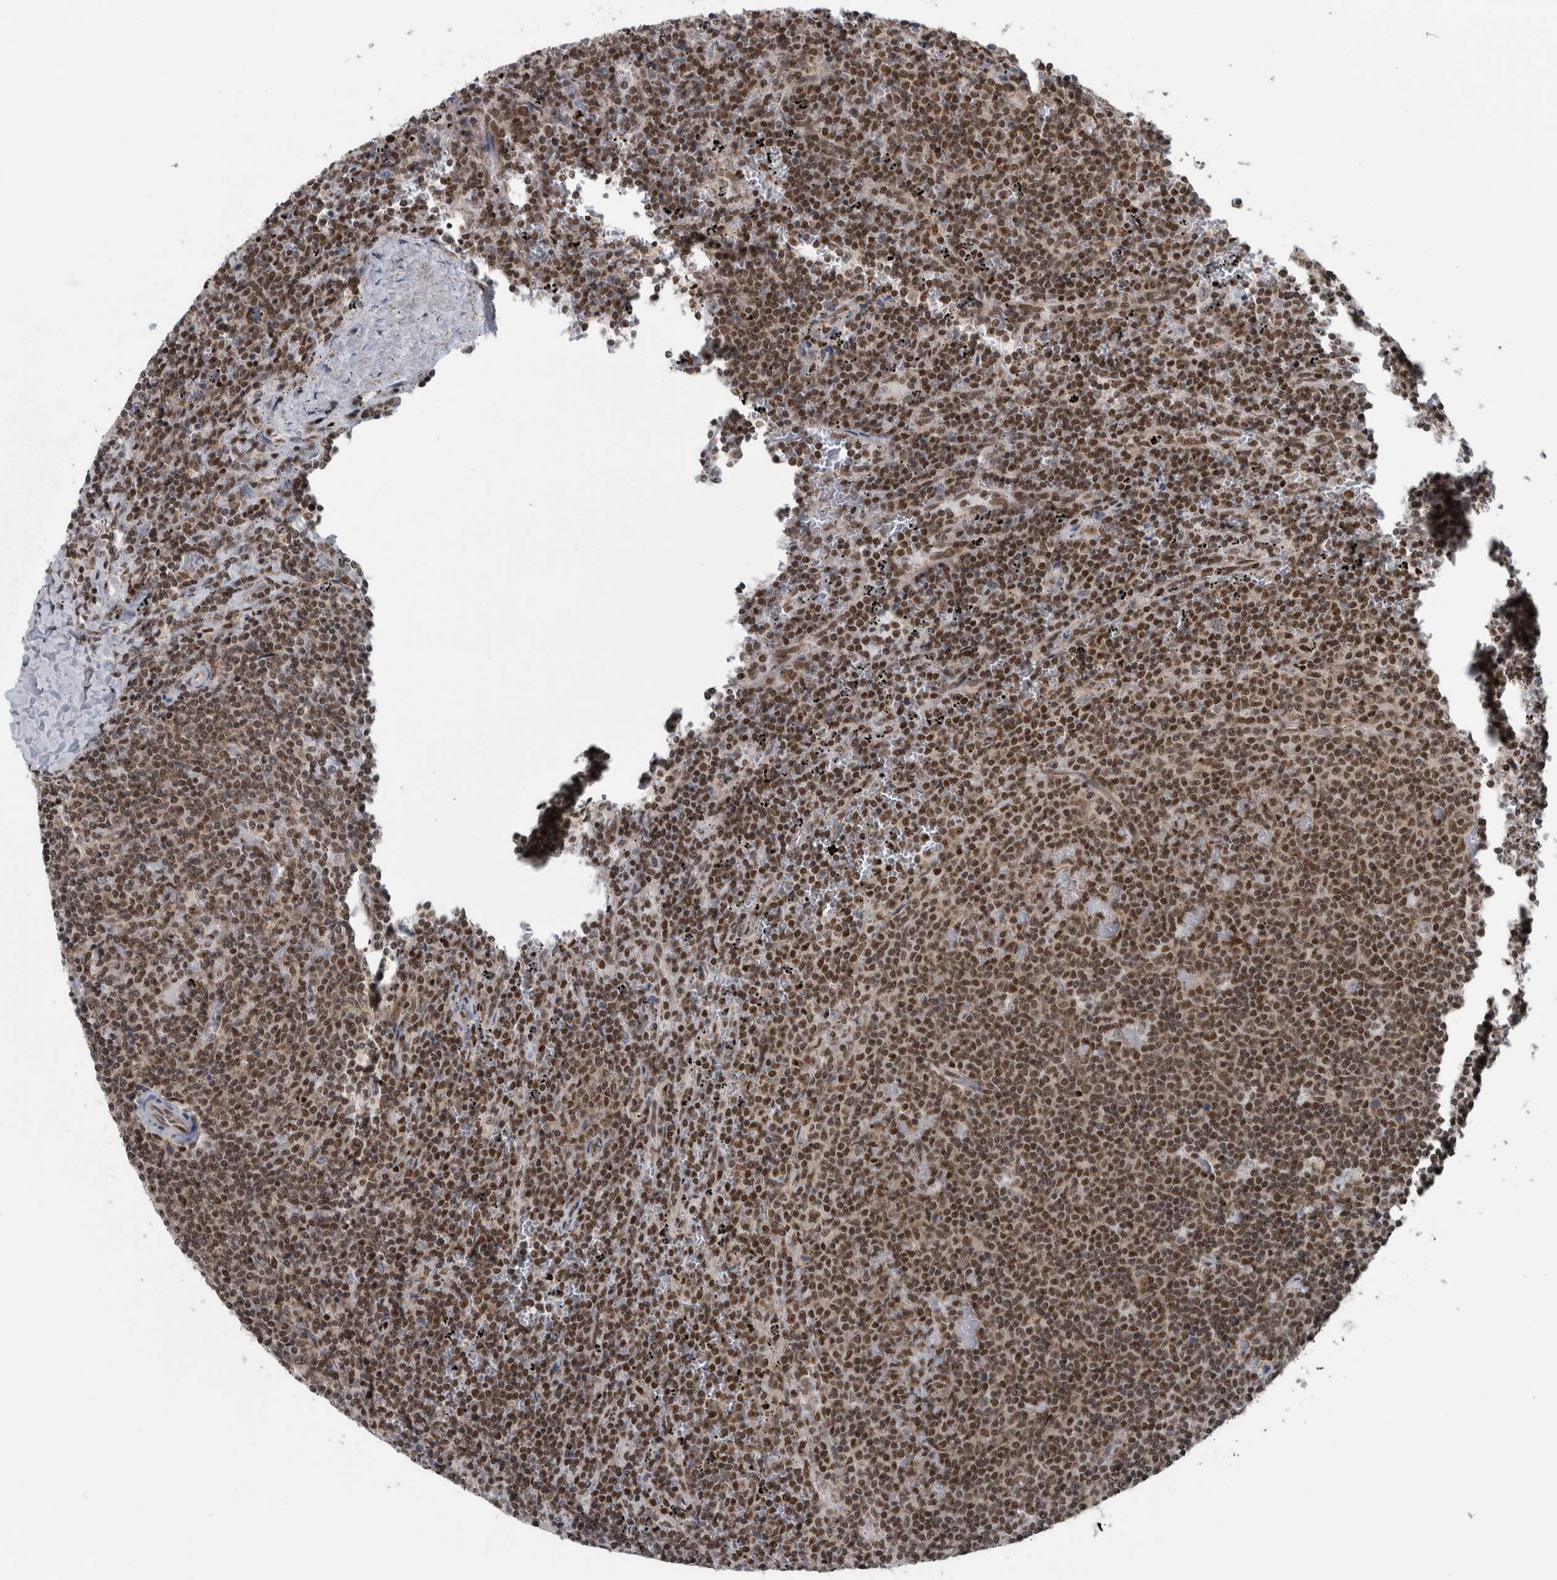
{"staining": {"intensity": "moderate", "quantity": ">75%", "location": "nuclear"}, "tissue": "lymphoma", "cell_type": "Tumor cells", "image_type": "cancer", "snomed": [{"axis": "morphology", "description": "Malignant lymphoma, non-Hodgkin's type, Low grade"}, {"axis": "topography", "description": "Spleen"}], "caption": "Tumor cells show moderate nuclear staining in about >75% of cells in low-grade malignant lymphoma, non-Hodgkin's type.", "gene": "DNMT3A", "patient": {"sex": "female", "age": 50}}